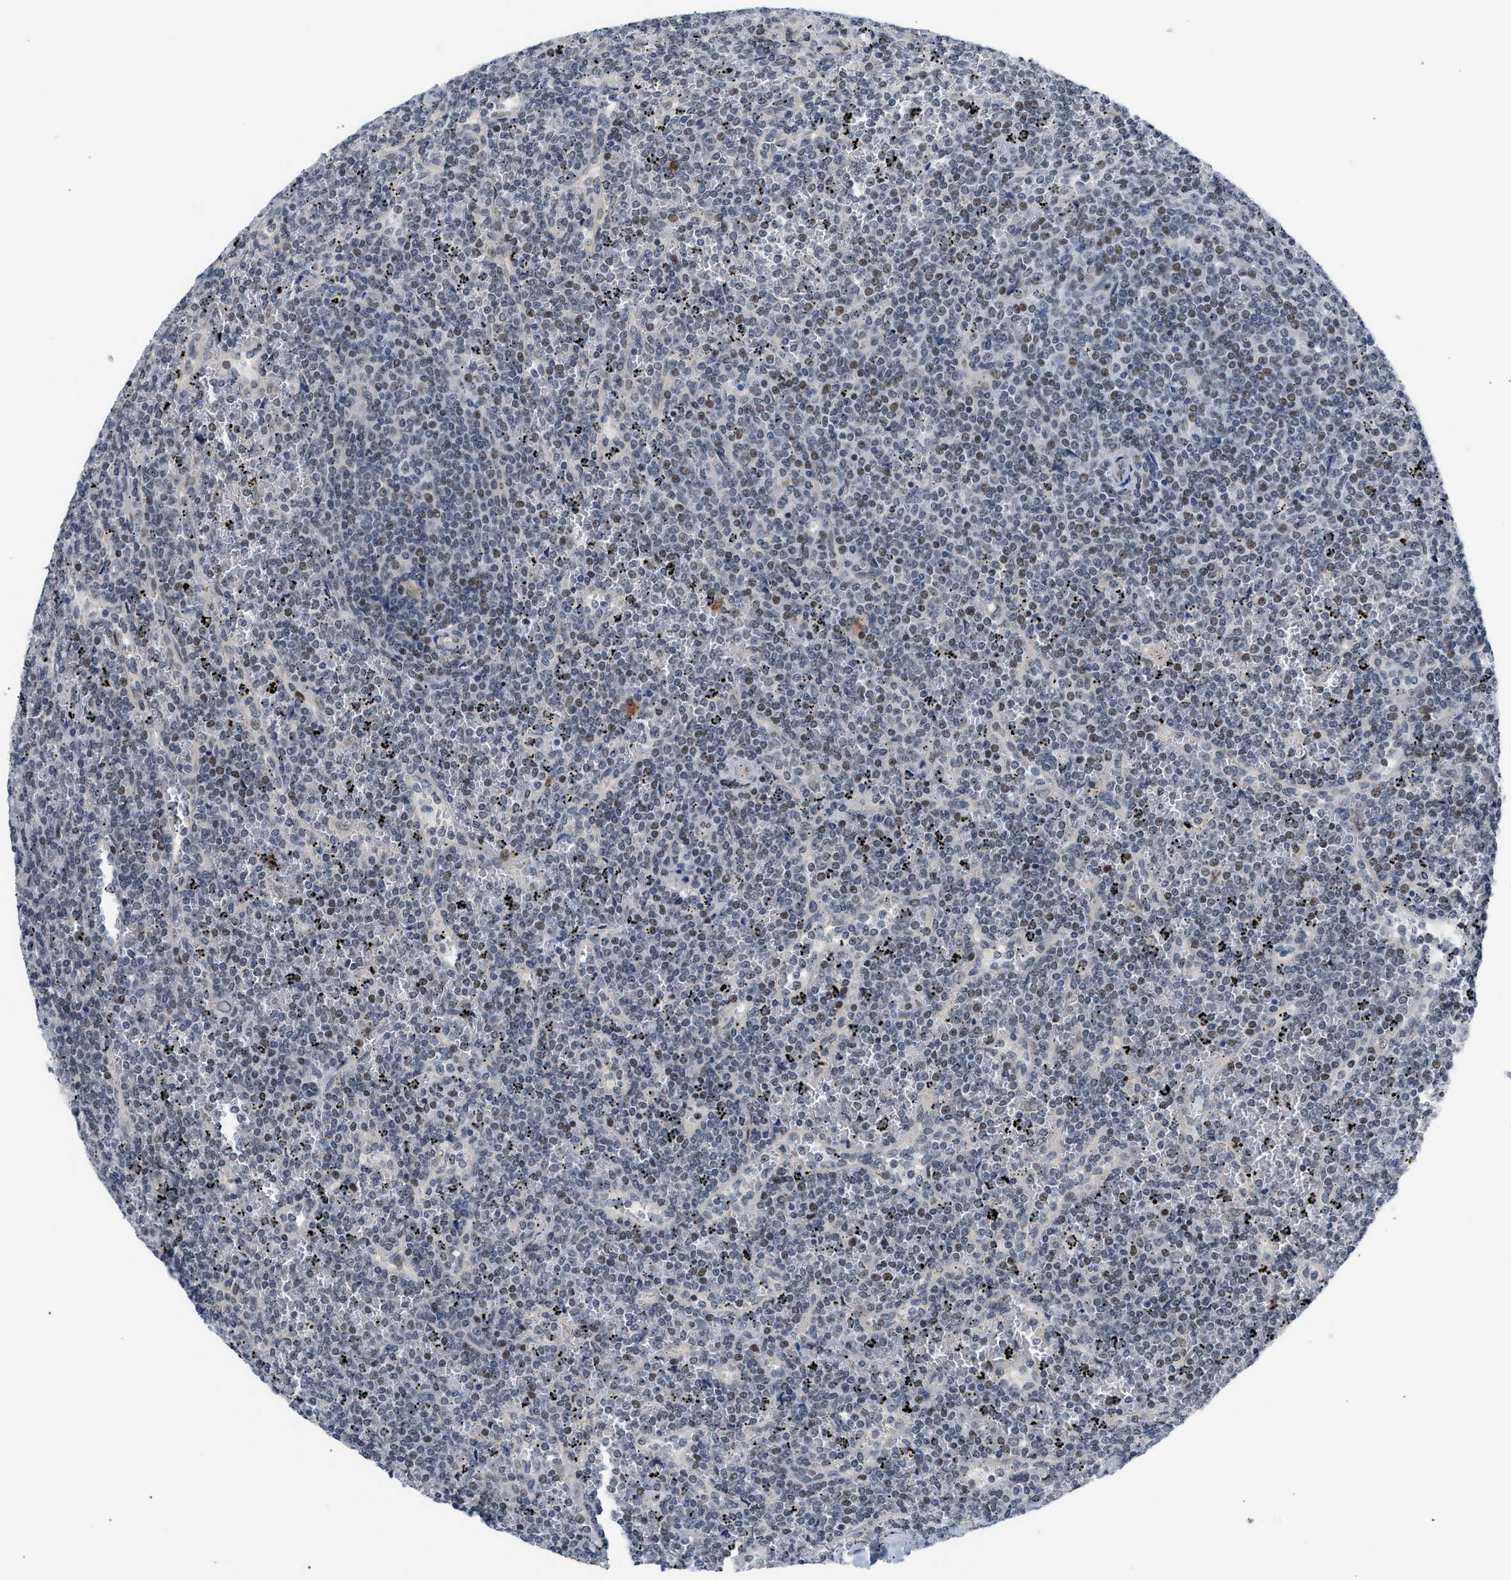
{"staining": {"intensity": "weak", "quantity": "25%-75%", "location": "nuclear"}, "tissue": "lymphoma", "cell_type": "Tumor cells", "image_type": "cancer", "snomed": [{"axis": "morphology", "description": "Malignant lymphoma, non-Hodgkin's type, Low grade"}, {"axis": "topography", "description": "Spleen"}], "caption": "Immunohistochemistry (IHC) micrograph of neoplastic tissue: low-grade malignant lymphoma, non-Hodgkin's type stained using IHC demonstrates low levels of weak protein expression localized specifically in the nuclear of tumor cells, appearing as a nuclear brown color.", "gene": "TXNRD3", "patient": {"sex": "female", "age": 19}}